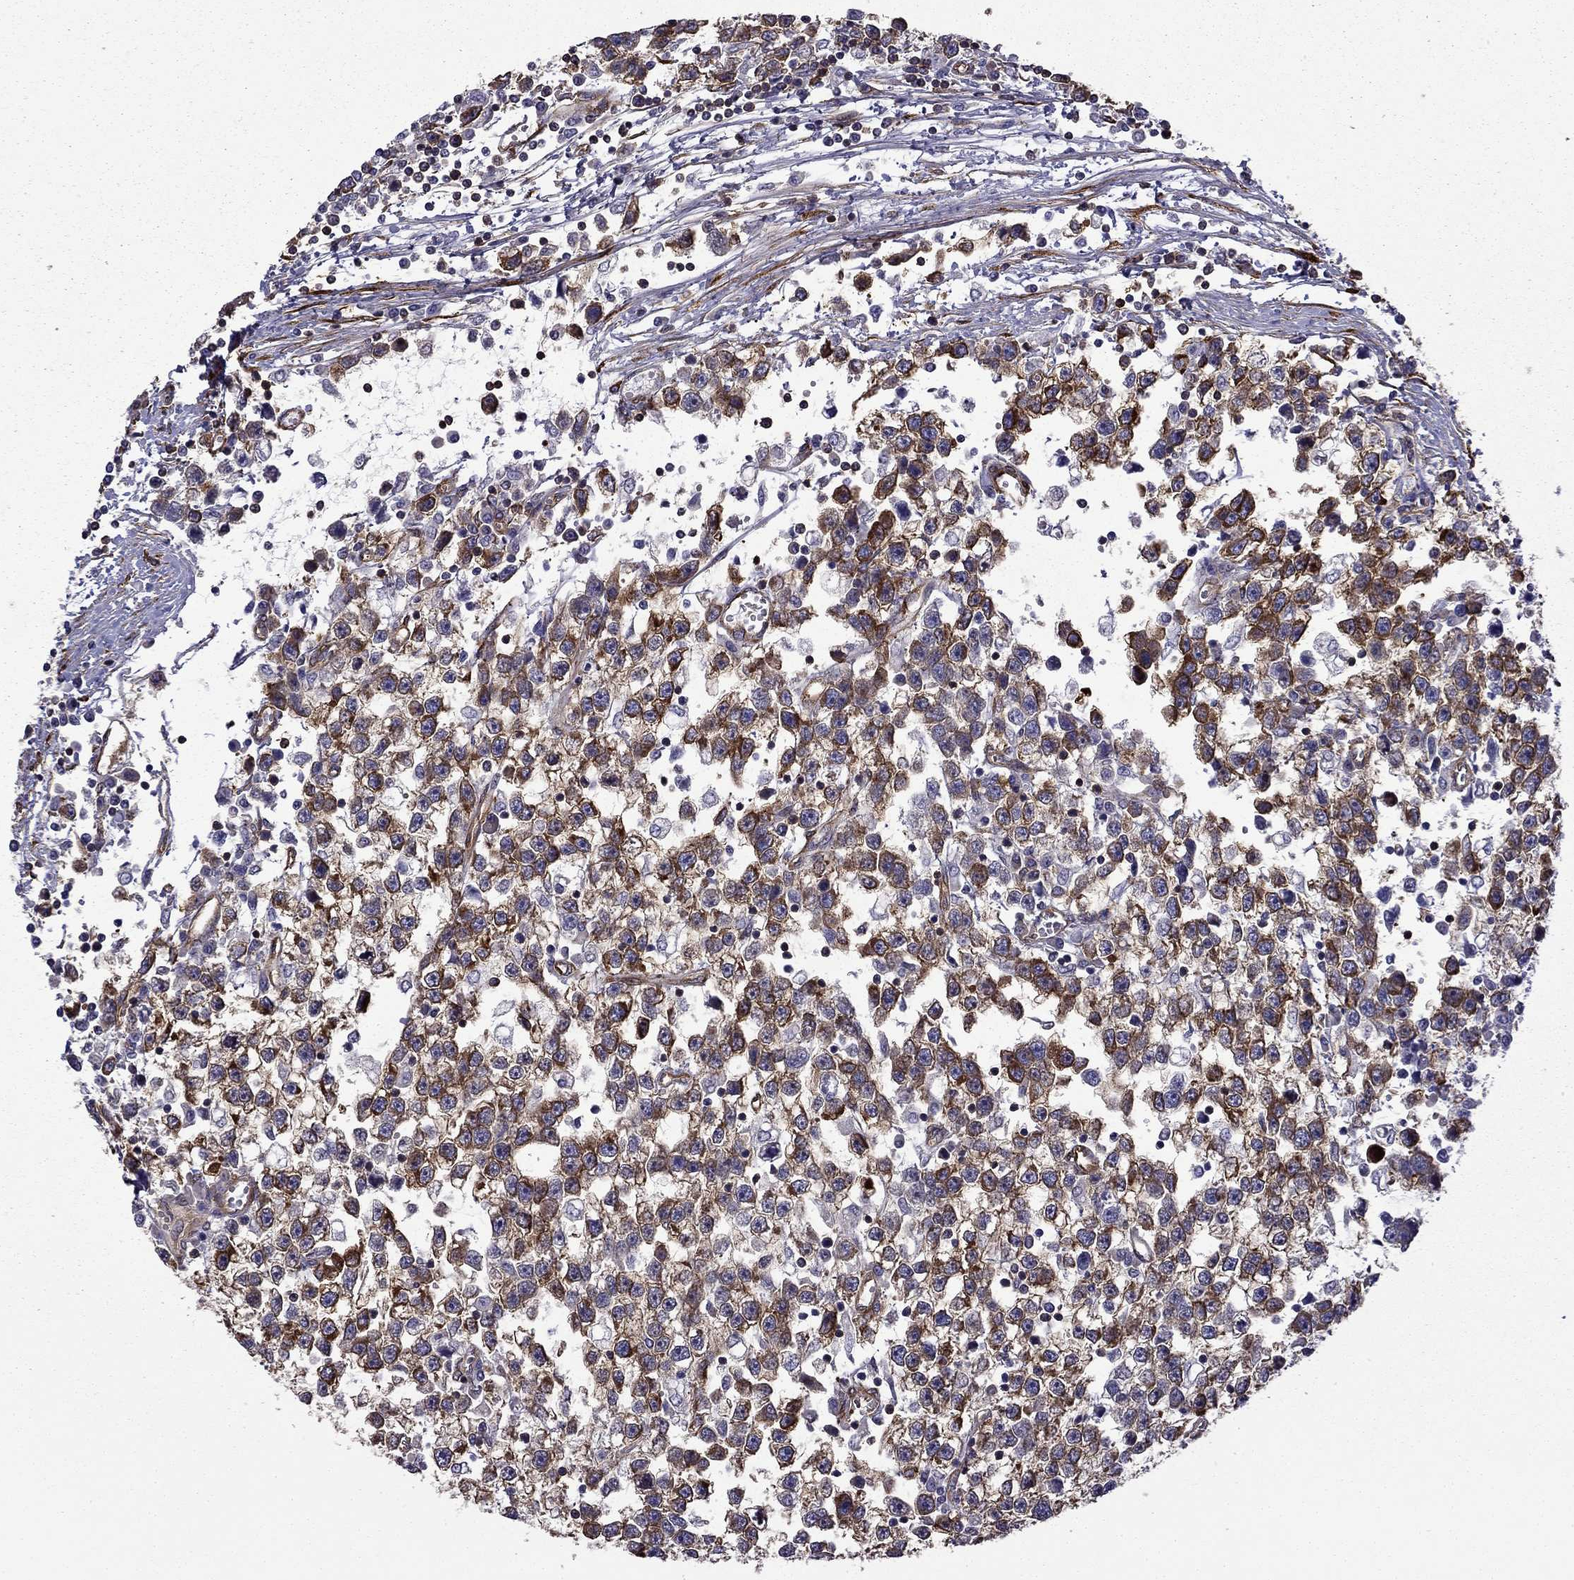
{"staining": {"intensity": "strong", "quantity": "25%-75%", "location": "cytoplasmic/membranous"}, "tissue": "testis cancer", "cell_type": "Tumor cells", "image_type": "cancer", "snomed": [{"axis": "morphology", "description": "Seminoma, NOS"}, {"axis": "topography", "description": "Testis"}], "caption": "Testis cancer (seminoma) stained with immunohistochemistry (IHC) shows strong cytoplasmic/membranous positivity in about 25%-75% of tumor cells. The protein of interest is stained brown, and the nuclei are stained in blue (DAB IHC with brightfield microscopy, high magnification).", "gene": "MAP4", "patient": {"sex": "male", "age": 34}}